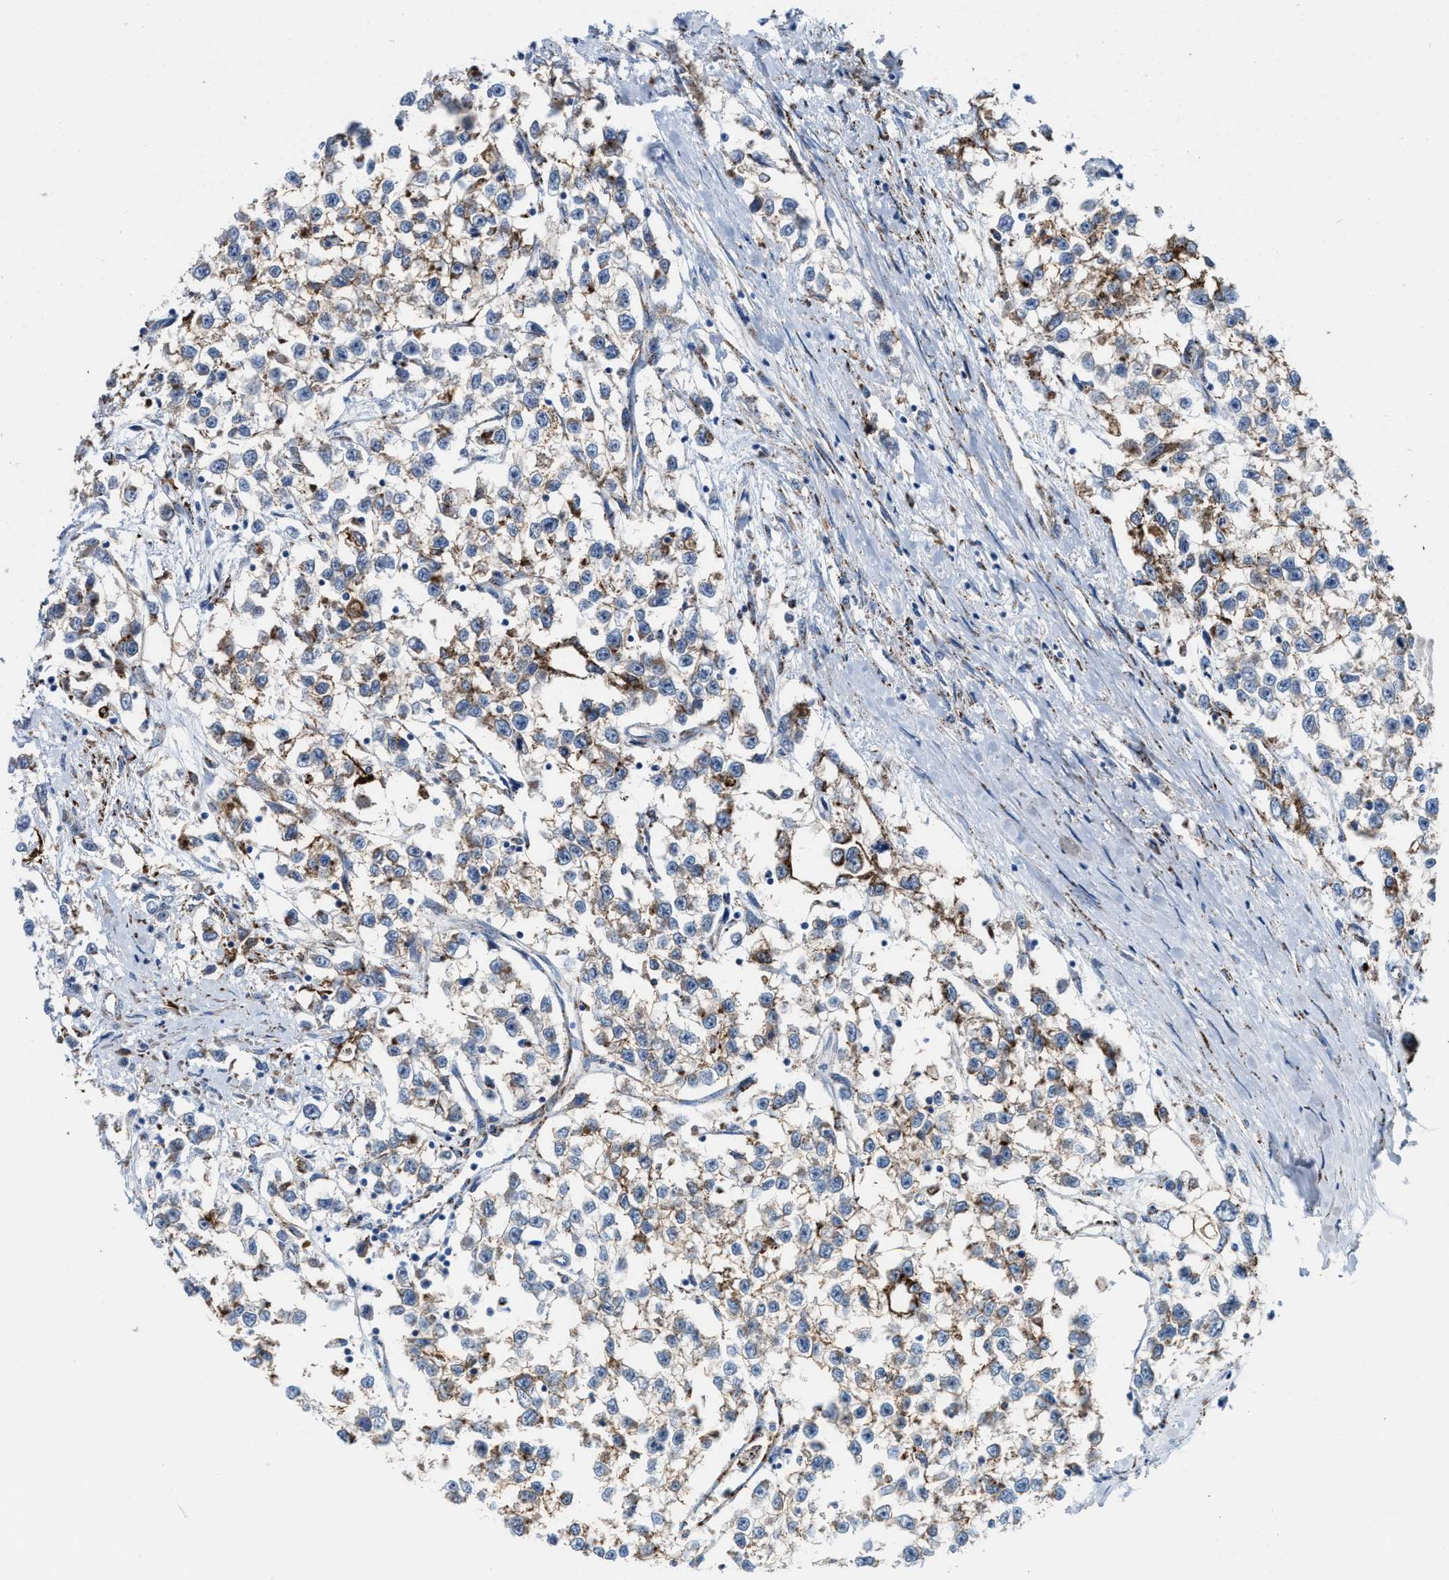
{"staining": {"intensity": "weak", "quantity": "25%-75%", "location": "cytoplasmic/membranous"}, "tissue": "testis cancer", "cell_type": "Tumor cells", "image_type": "cancer", "snomed": [{"axis": "morphology", "description": "Seminoma, NOS"}, {"axis": "morphology", "description": "Carcinoma, Embryonal, NOS"}, {"axis": "topography", "description": "Testis"}], "caption": "A brown stain highlights weak cytoplasmic/membranous expression of a protein in human testis cancer (embryonal carcinoma) tumor cells.", "gene": "ALDH1B1", "patient": {"sex": "male", "age": 51}}